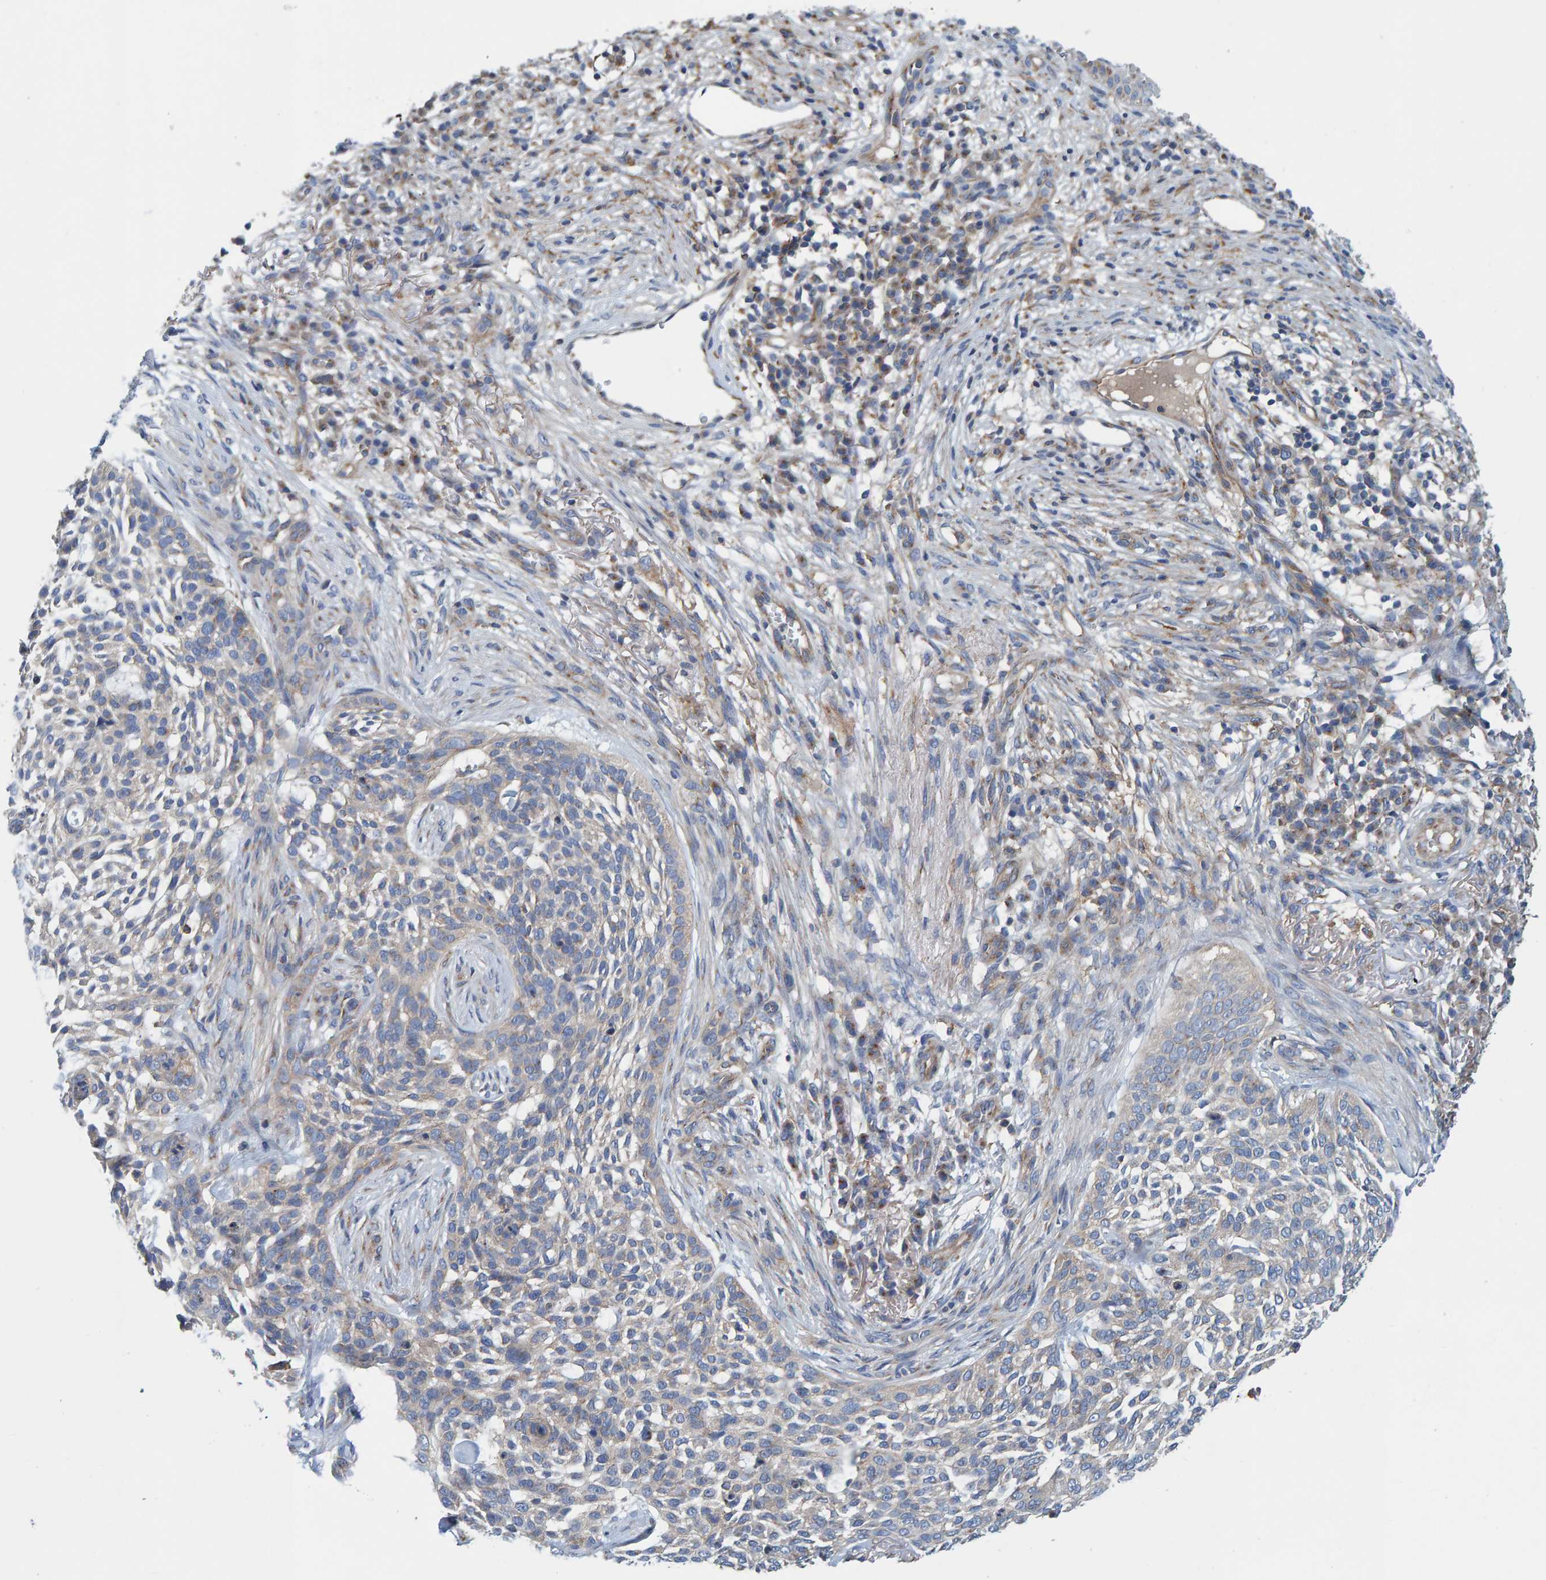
{"staining": {"intensity": "weak", "quantity": "<25%", "location": "cytoplasmic/membranous"}, "tissue": "skin cancer", "cell_type": "Tumor cells", "image_type": "cancer", "snomed": [{"axis": "morphology", "description": "Basal cell carcinoma"}, {"axis": "topography", "description": "Skin"}], "caption": "High magnification brightfield microscopy of skin basal cell carcinoma stained with DAB (3,3'-diaminobenzidine) (brown) and counterstained with hematoxylin (blue): tumor cells show no significant staining. The staining was performed using DAB to visualize the protein expression in brown, while the nuclei were stained in blue with hematoxylin (Magnification: 20x).", "gene": "MKLN1", "patient": {"sex": "female", "age": 64}}